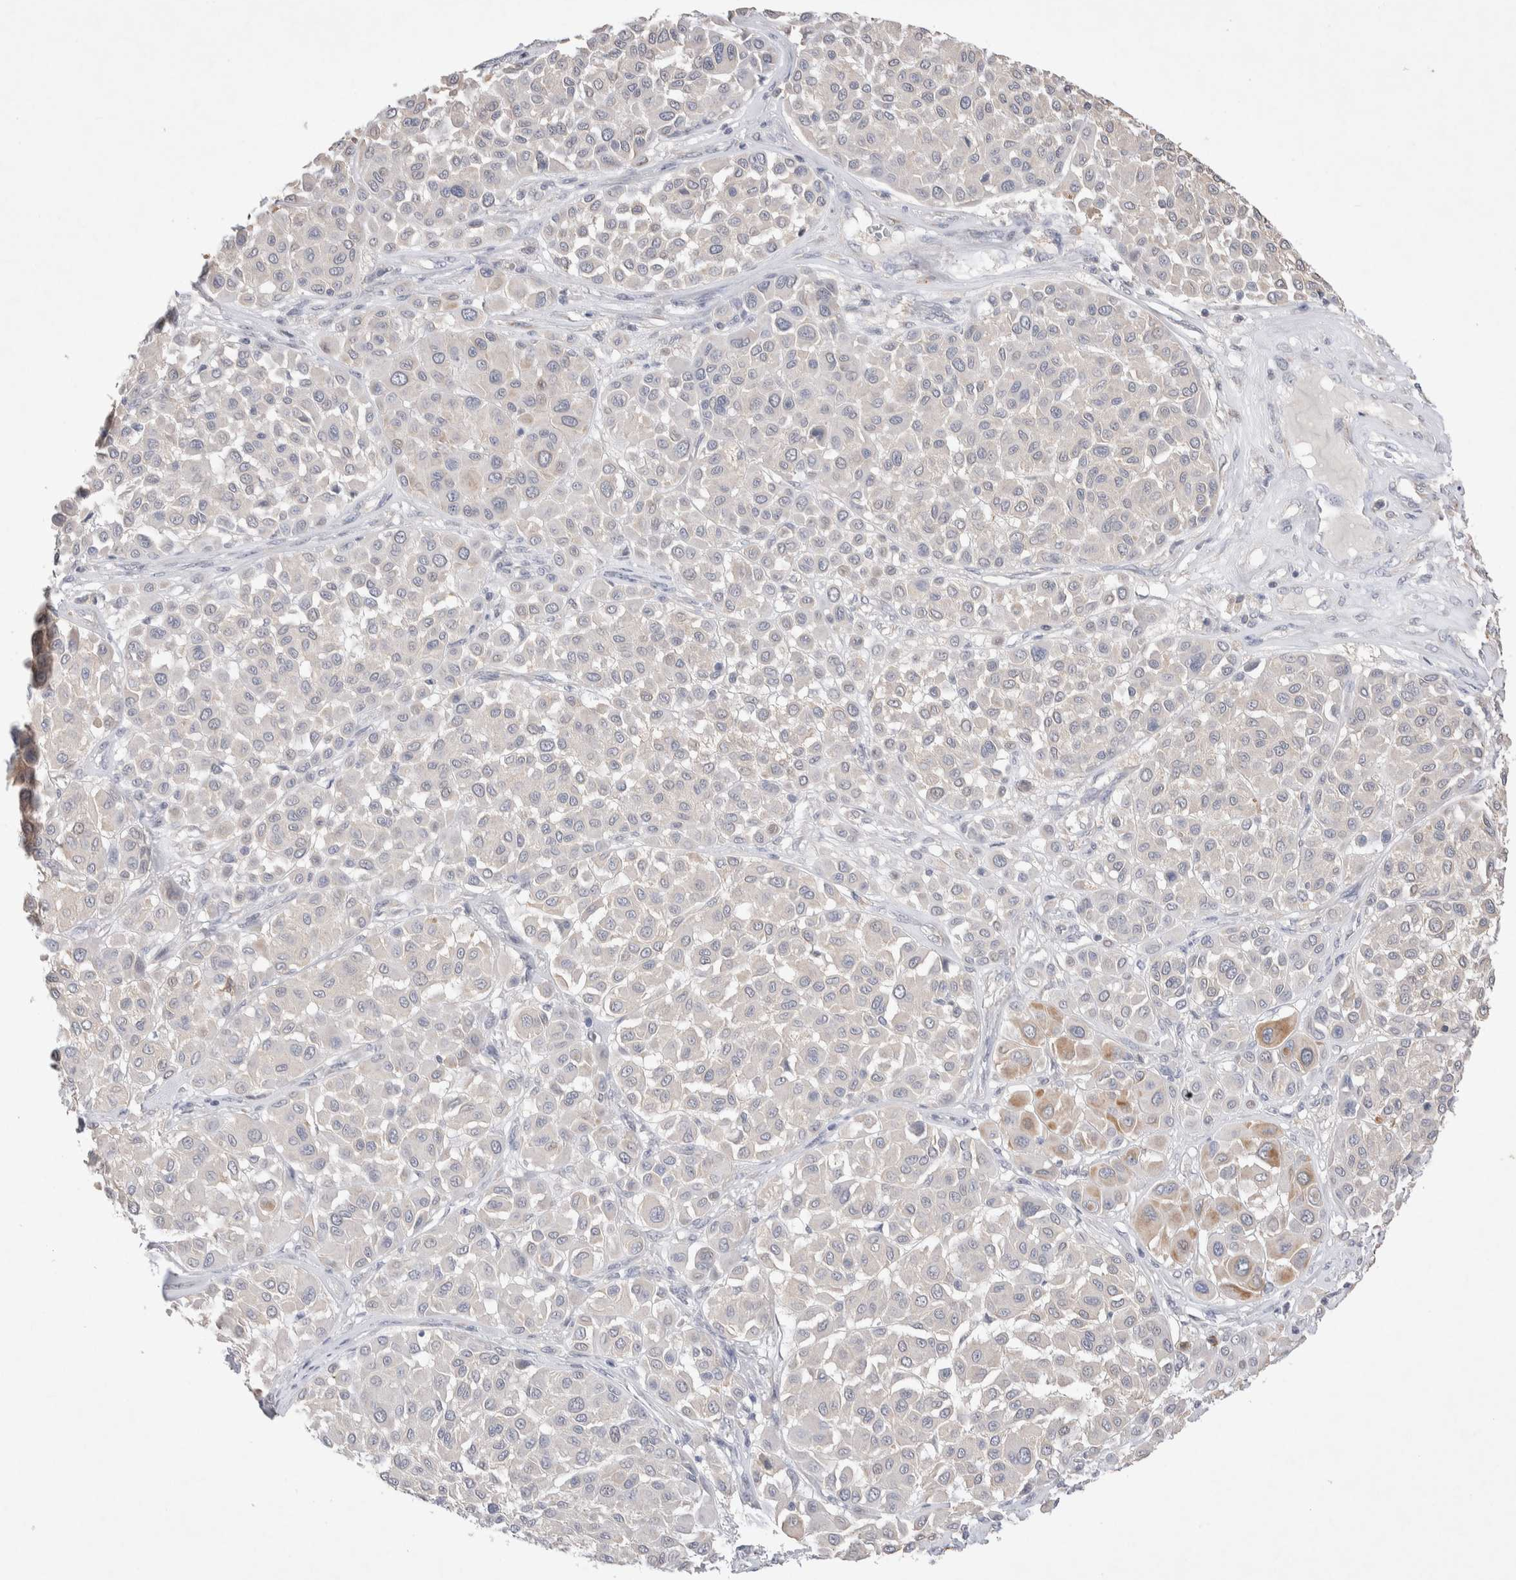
{"staining": {"intensity": "moderate", "quantity": "<25%", "location": "cytoplasmic/membranous"}, "tissue": "melanoma", "cell_type": "Tumor cells", "image_type": "cancer", "snomed": [{"axis": "morphology", "description": "Malignant melanoma, Metastatic site"}, {"axis": "topography", "description": "Soft tissue"}], "caption": "DAB (3,3'-diaminobenzidine) immunohistochemical staining of melanoma demonstrates moderate cytoplasmic/membranous protein positivity in about <25% of tumor cells.", "gene": "FFAR2", "patient": {"sex": "male", "age": 41}}